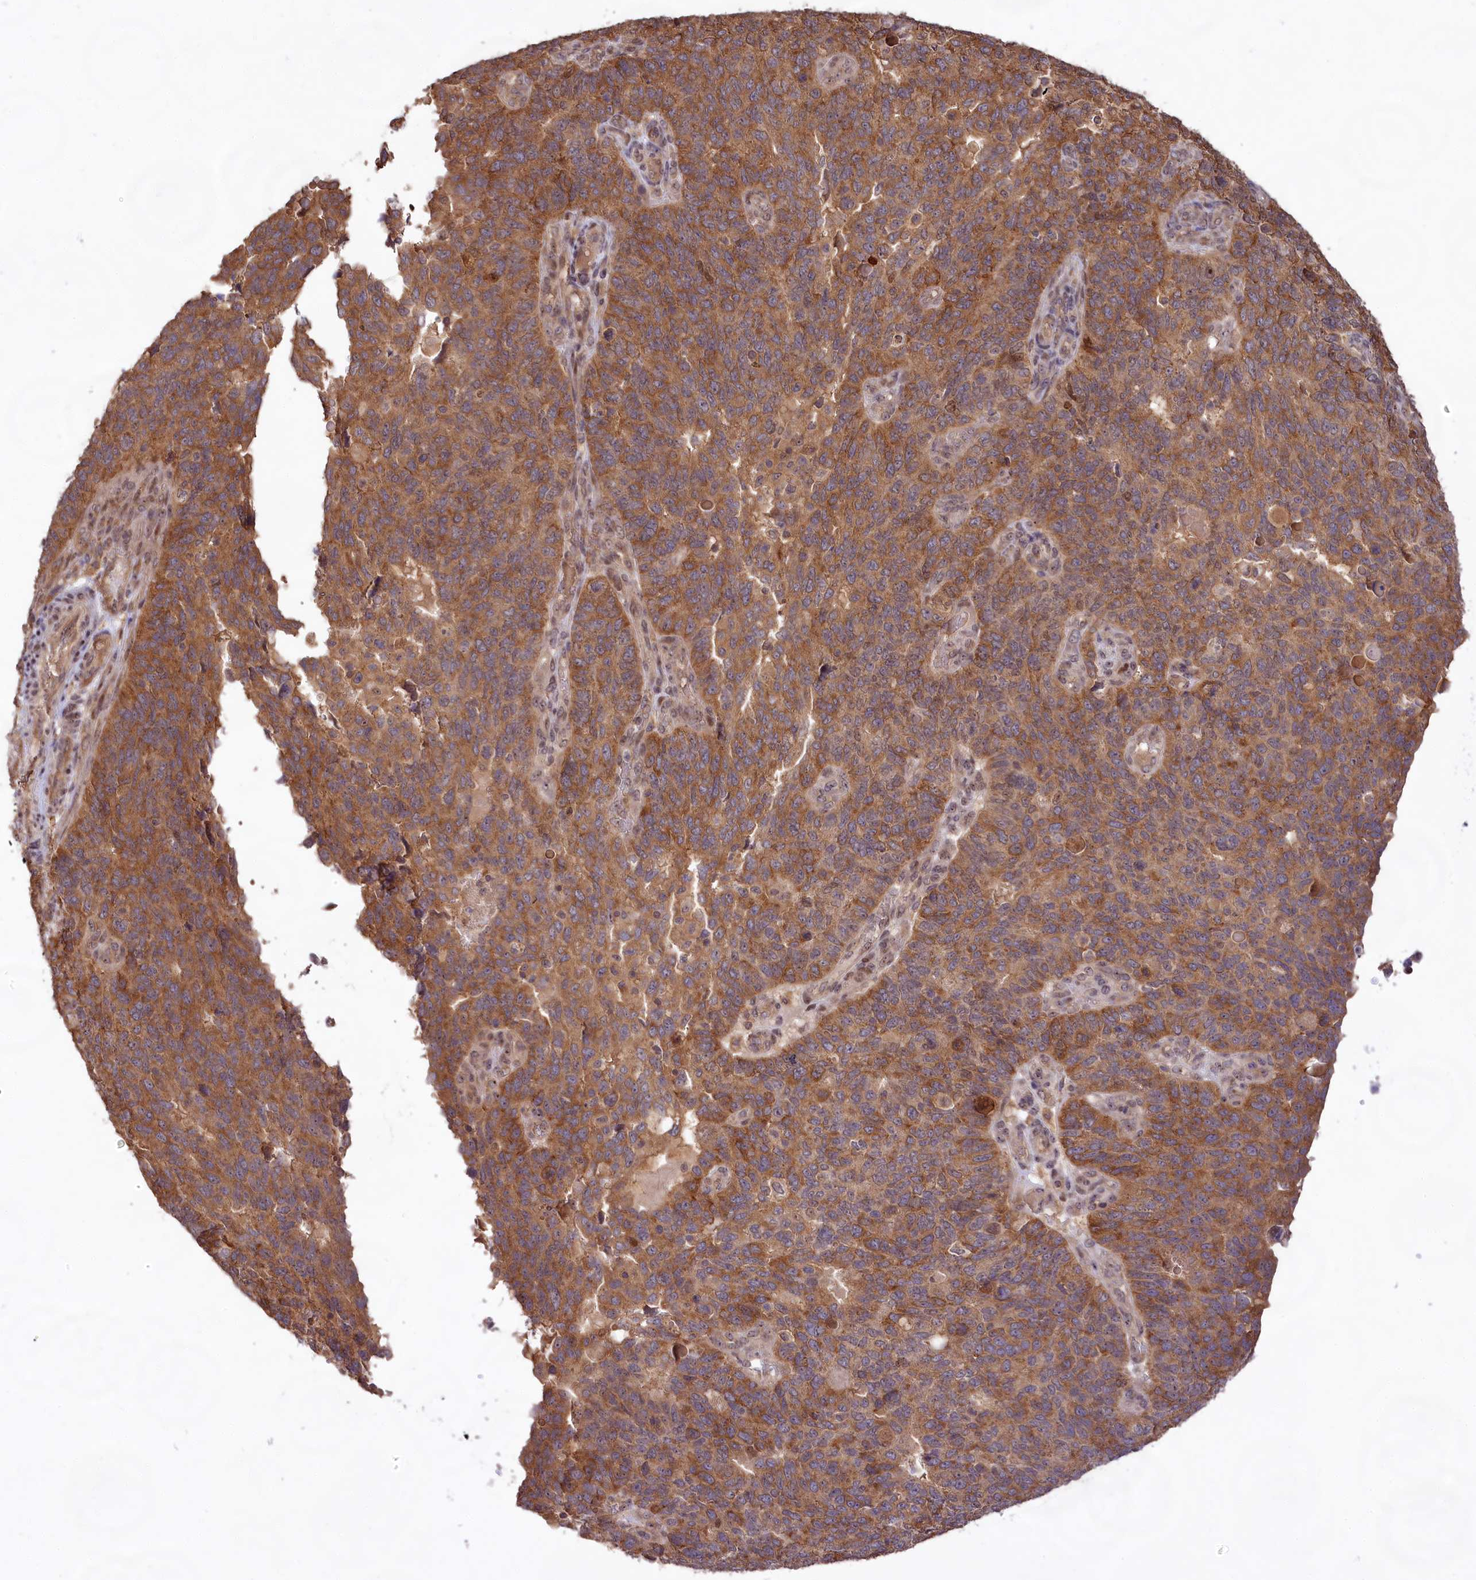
{"staining": {"intensity": "moderate", "quantity": ">75%", "location": "cytoplasmic/membranous"}, "tissue": "endometrial cancer", "cell_type": "Tumor cells", "image_type": "cancer", "snomed": [{"axis": "morphology", "description": "Adenocarcinoma, NOS"}, {"axis": "topography", "description": "Endometrium"}], "caption": "IHC (DAB (3,3'-diaminobenzidine)) staining of endometrial adenocarcinoma reveals moderate cytoplasmic/membranous protein staining in approximately >75% of tumor cells.", "gene": "RRP8", "patient": {"sex": "female", "age": 66}}